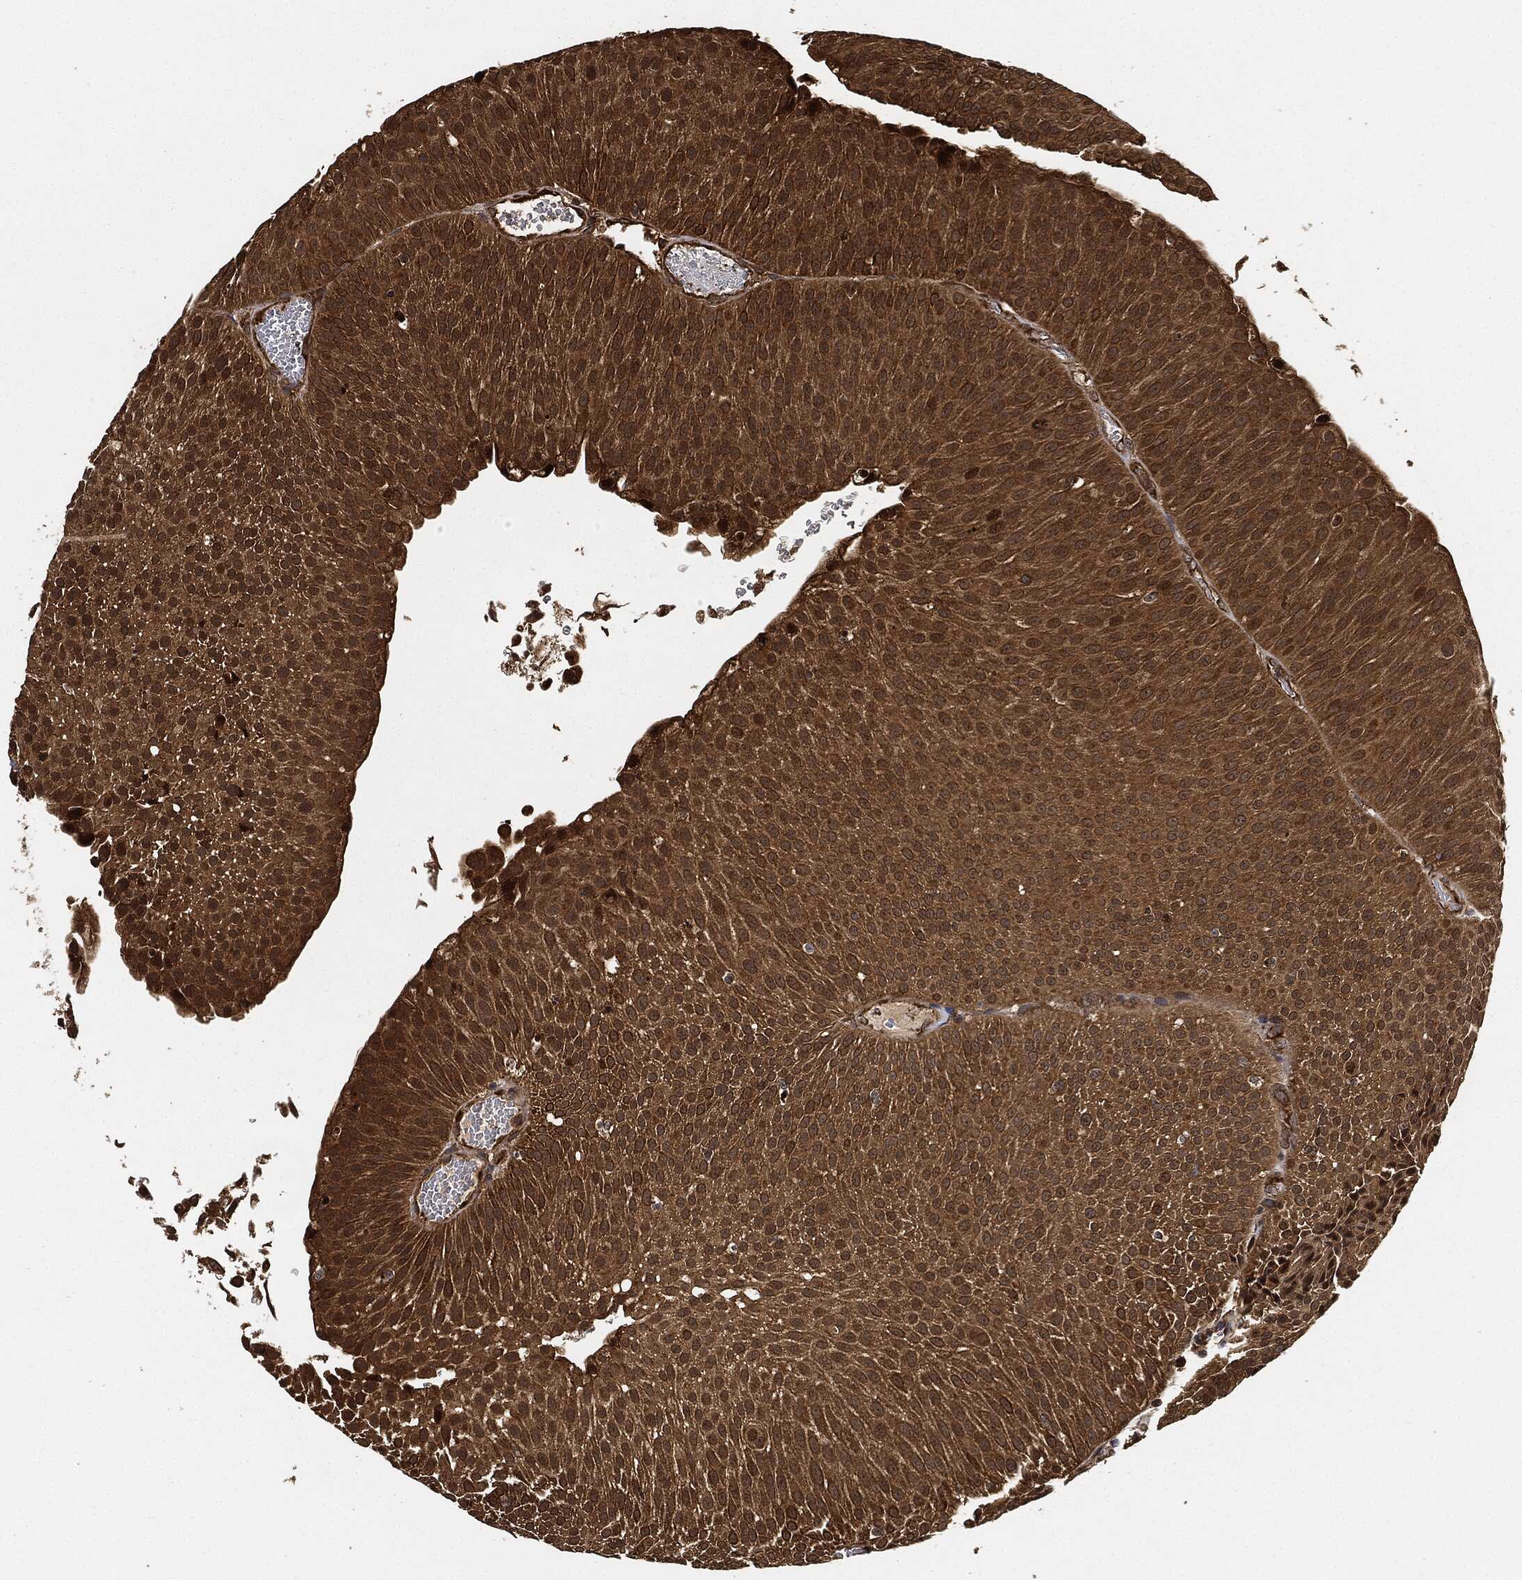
{"staining": {"intensity": "strong", "quantity": ">75%", "location": "cytoplasmic/membranous"}, "tissue": "urothelial cancer", "cell_type": "Tumor cells", "image_type": "cancer", "snomed": [{"axis": "morphology", "description": "Urothelial carcinoma, Low grade"}, {"axis": "topography", "description": "Urinary bladder"}], "caption": "Urothelial cancer stained with a protein marker reveals strong staining in tumor cells.", "gene": "CEP290", "patient": {"sex": "male", "age": 65}}